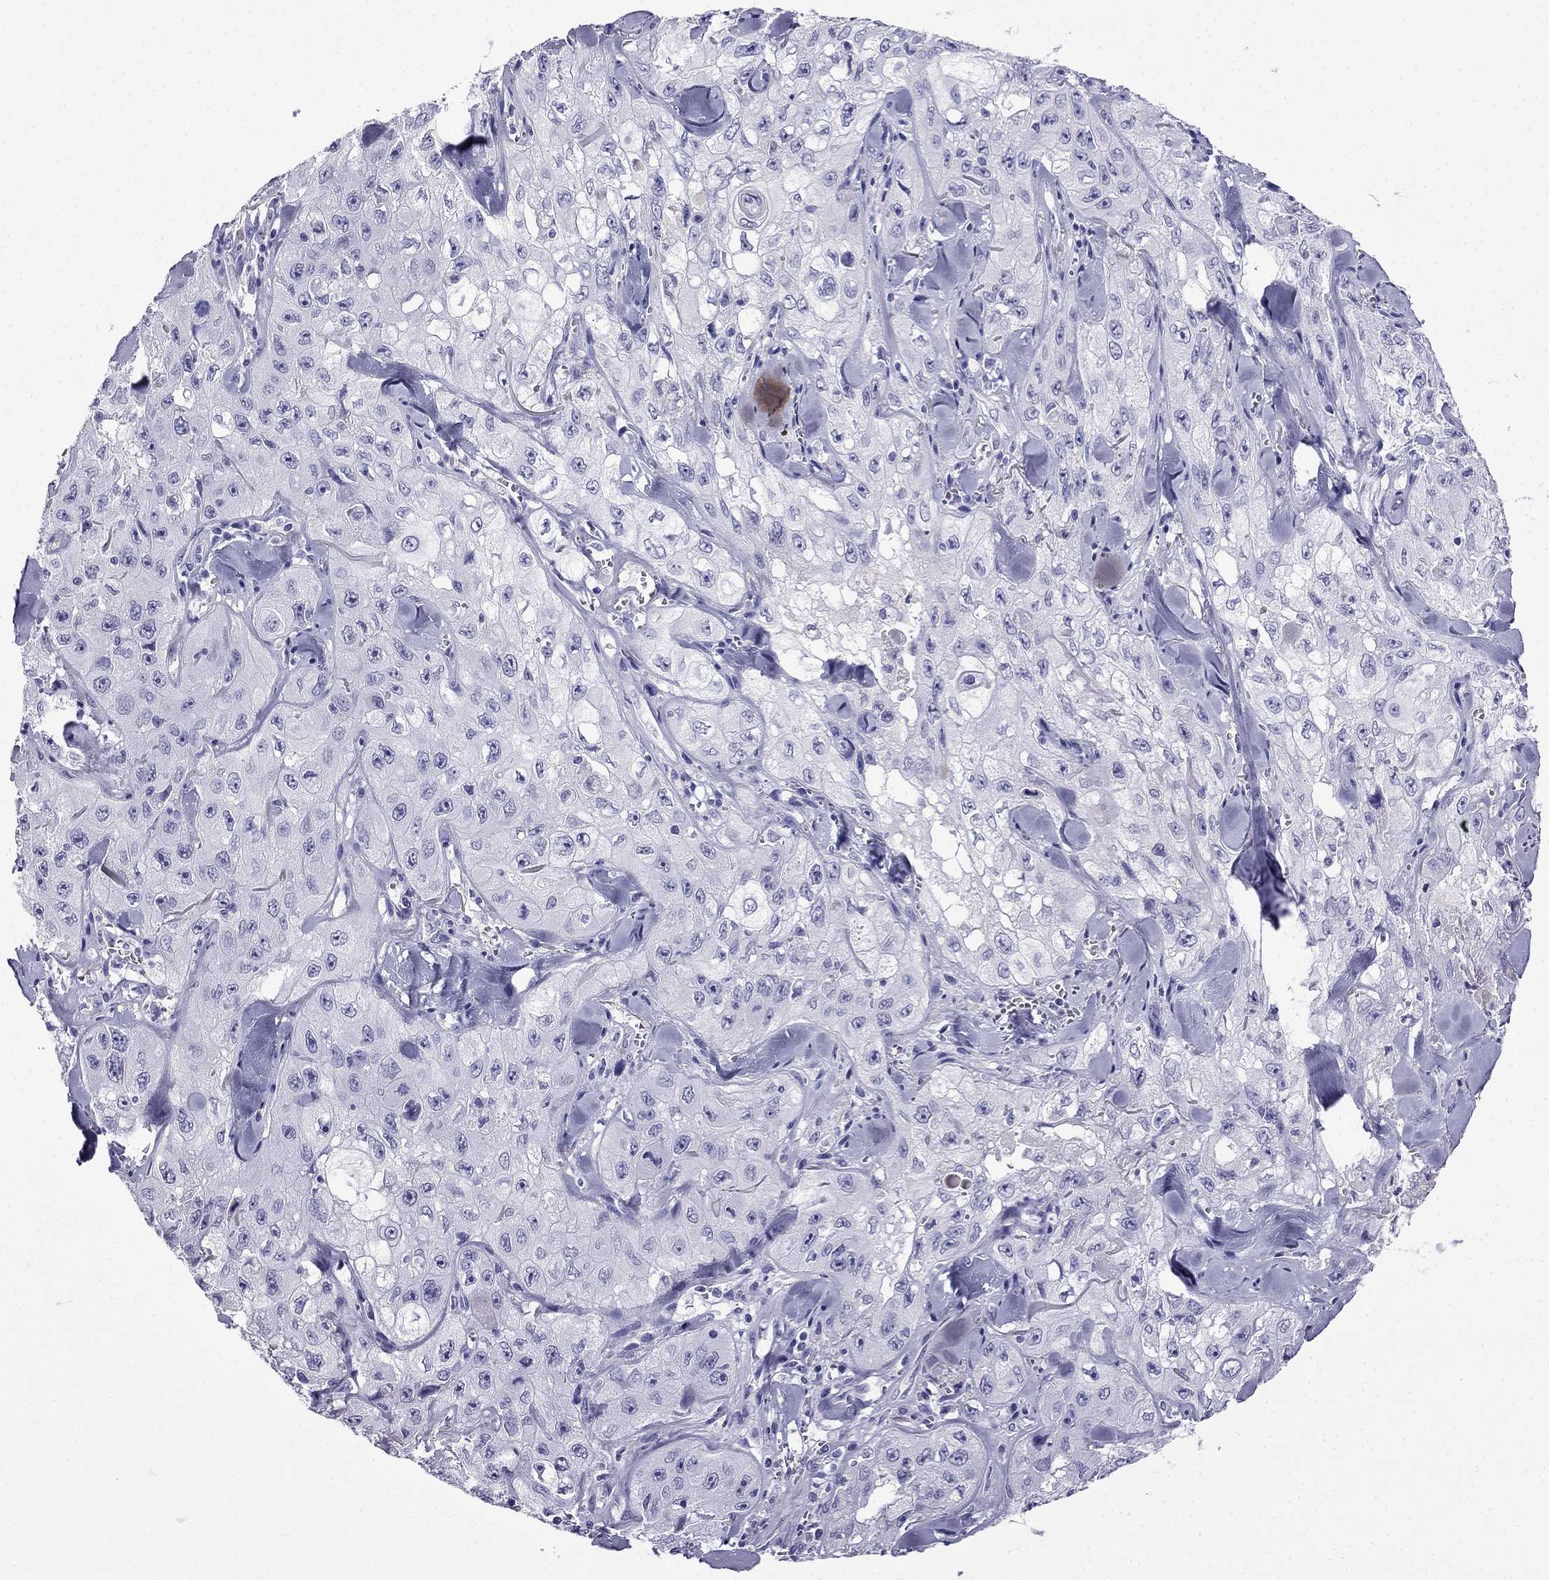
{"staining": {"intensity": "negative", "quantity": "none", "location": "none"}, "tissue": "skin cancer", "cell_type": "Tumor cells", "image_type": "cancer", "snomed": [{"axis": "morphology", "description": "Squamous cell carcinoma, NOS"}, {"axis": "topography", "description": "Skin"}, {"axis": "topography", "description": "Subcutis"}], "caption": "High power microscopy micrograph of an IHC photomicrograph of squamous cell carcinoma (skin), revealing no significant staining in tumor cells.", "gene": "CDHR4", "patient": {"sex": "male", "age": 73}}